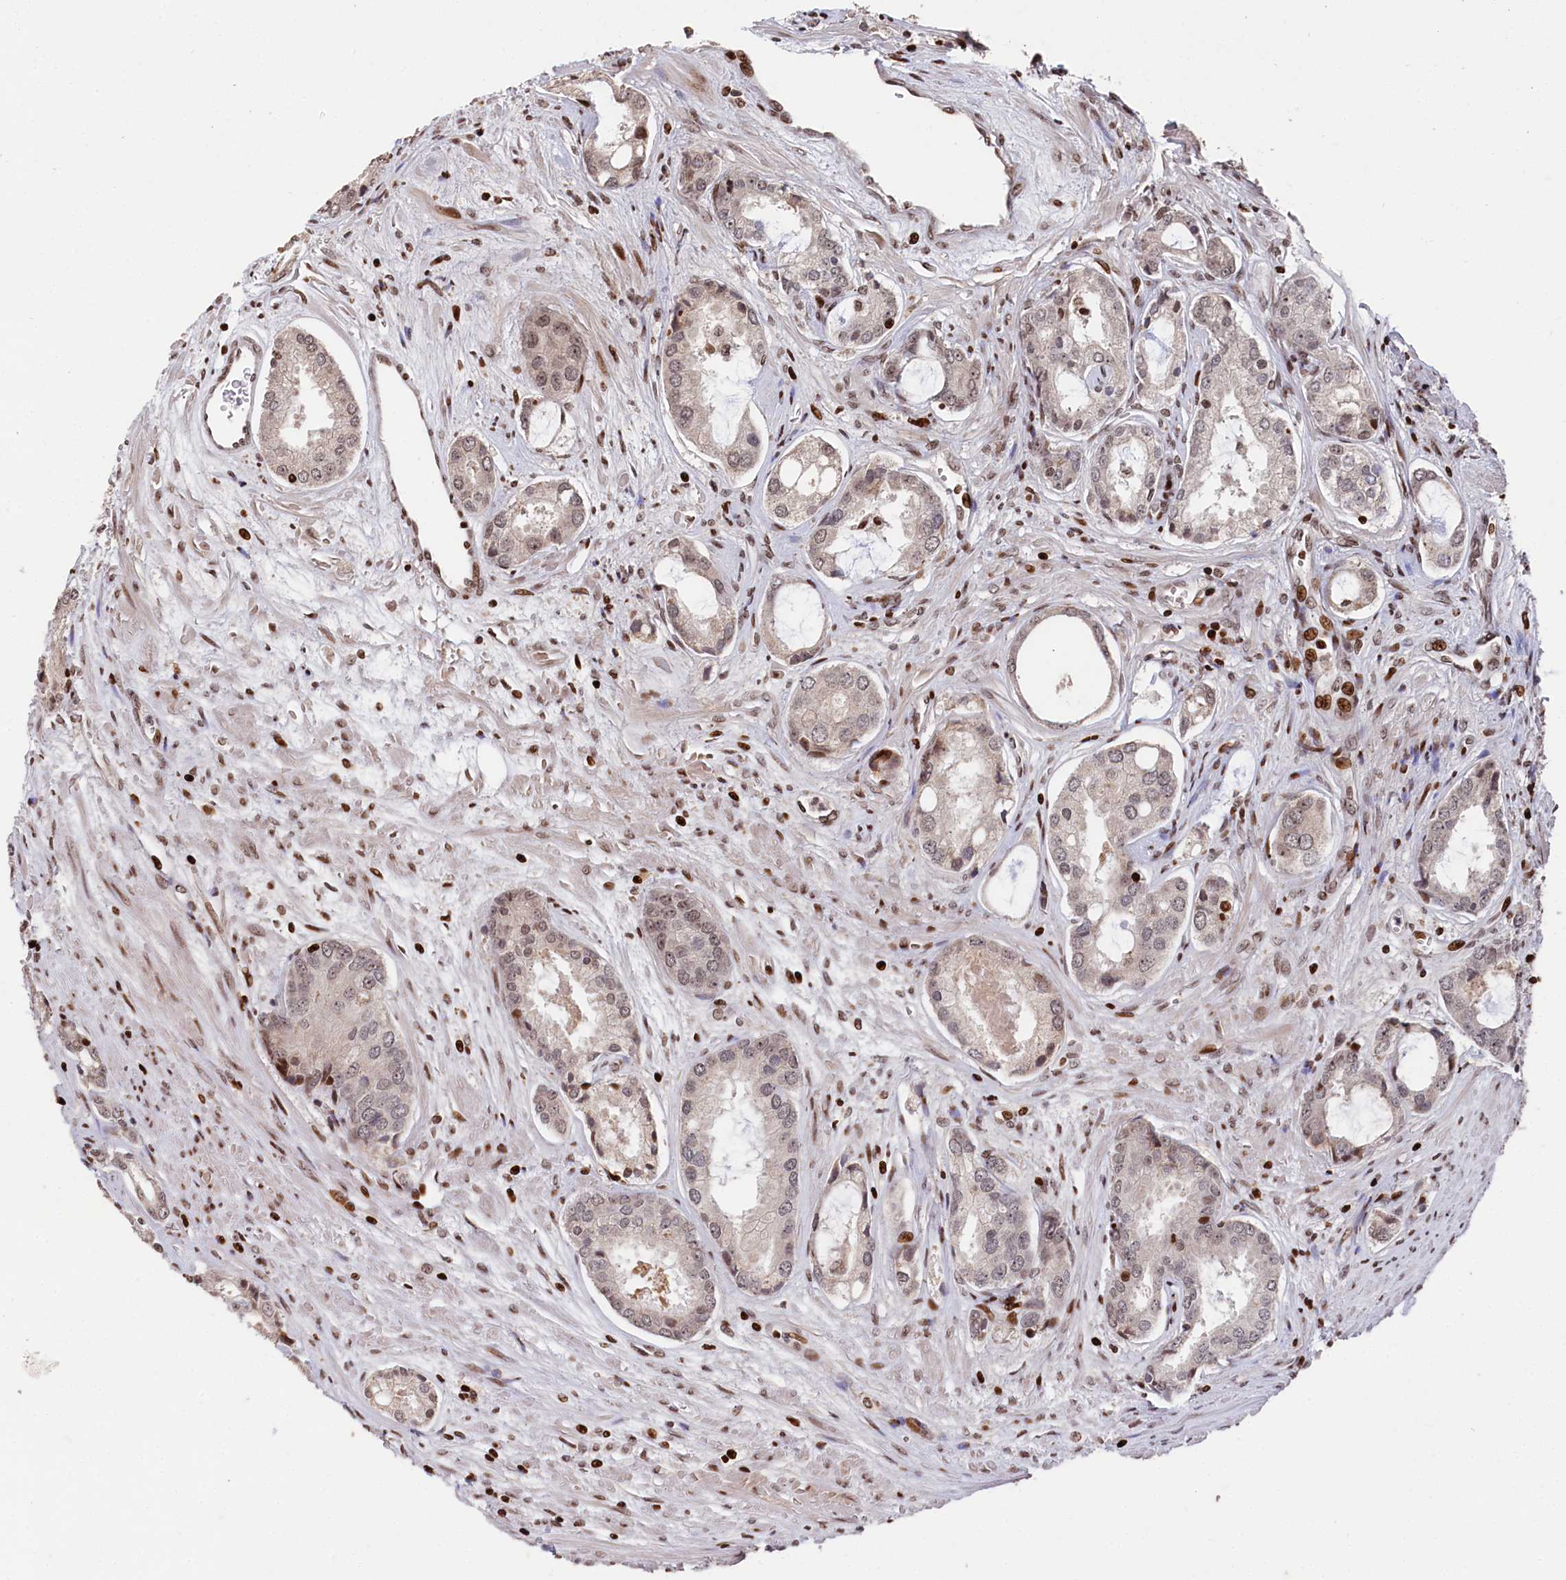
{"staining": {"intensity": "weak", "quantity": "<25%", "location": "nuclear"}, "tissue": "prostate cancer", "cell_type": "Tumor cells", "image_type": "cancer", "snomed": [{"axis": "morphology", "description": "Adenocarcinoma, Low grade"}, {"axis": "topography", "description": "Prostate"}], "caption": "The micrograph shows no significant expression in tumor cells of prostate cancer.", "gene": "MCF2L2", "patient": {"sex": "male", "age": 68}}